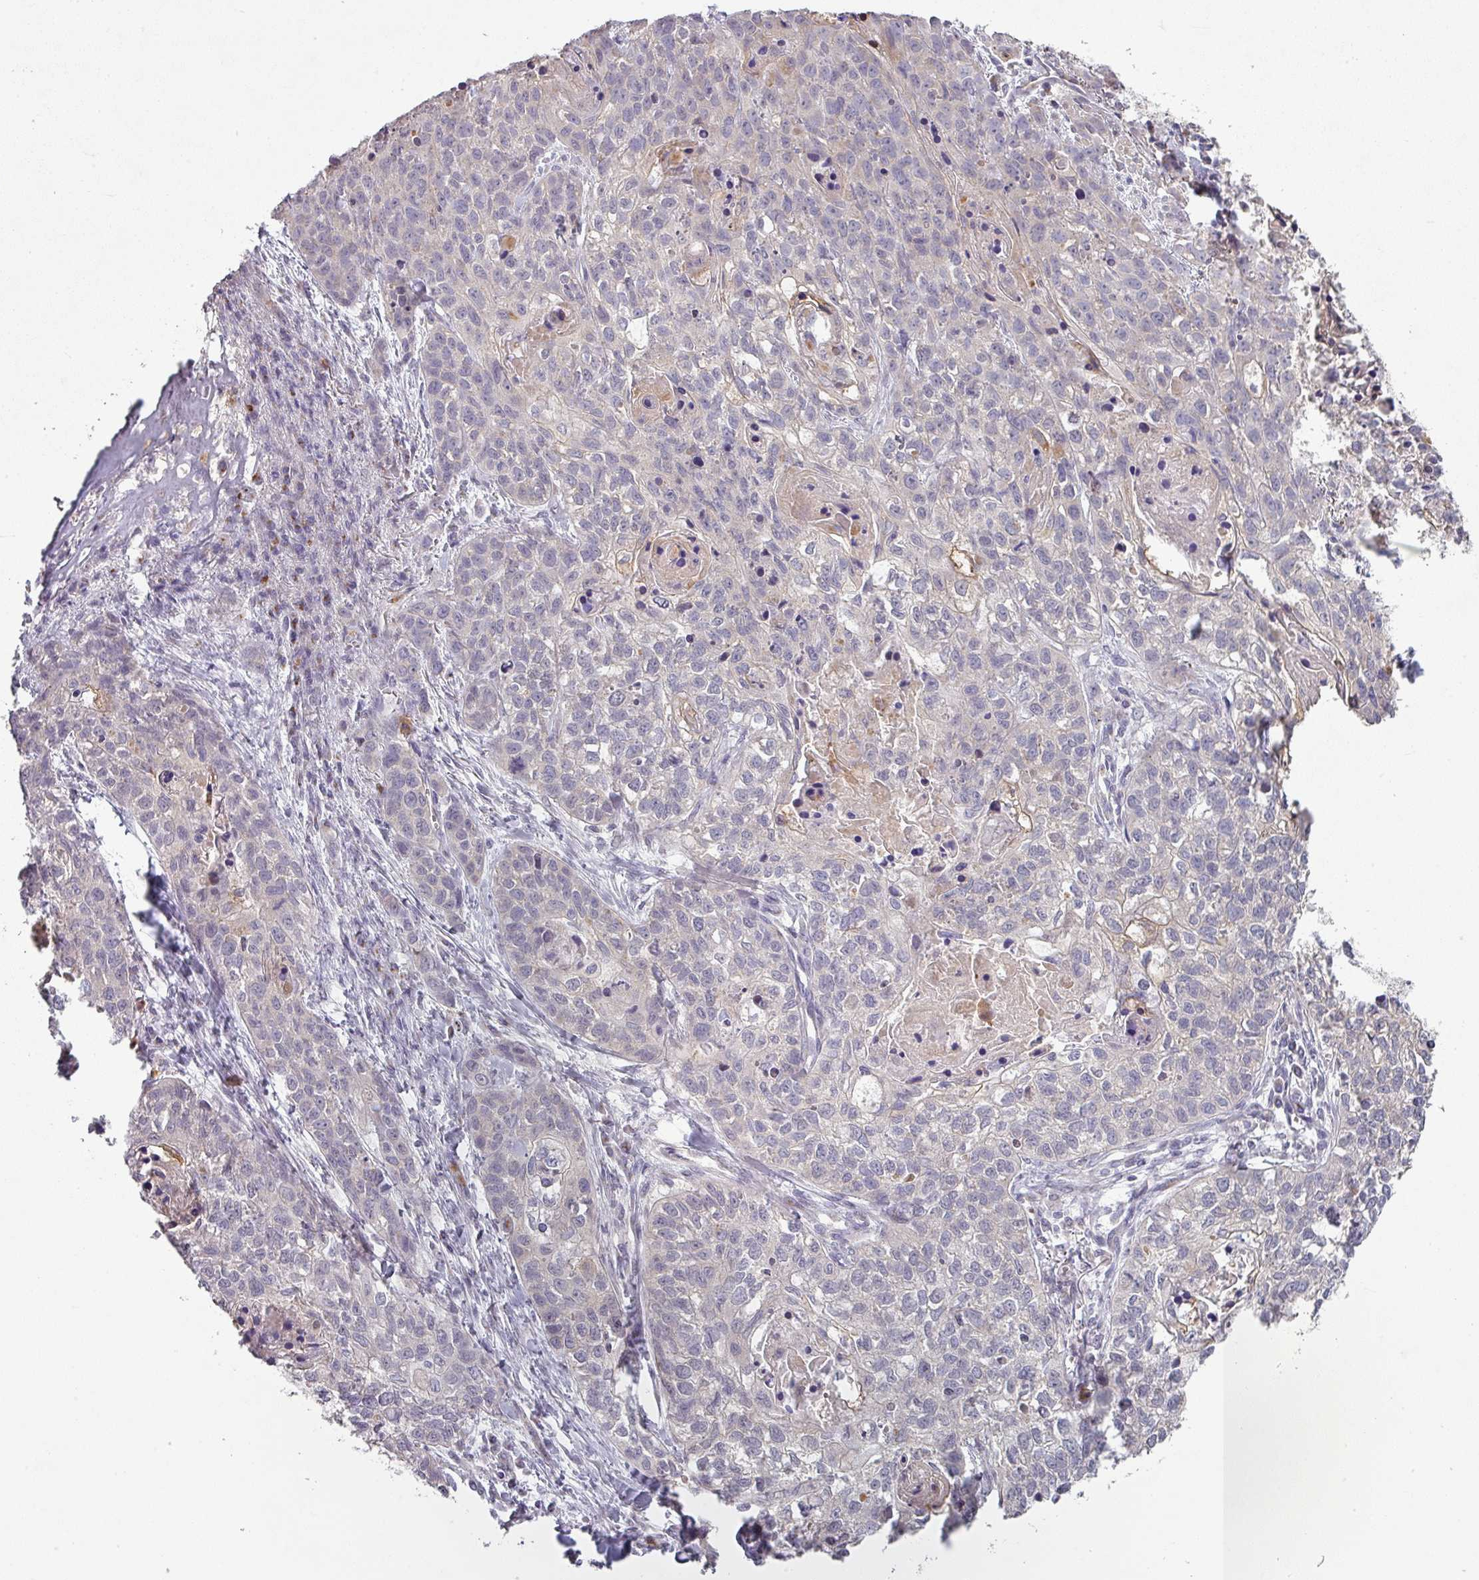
{"staining": {"intensity": "negative", "quantity": "none", "location": "none"}, "tissue": "lung cancer", "cell_type": "Tumor cells", "image_type": "cancer", "snomed": [{"axis": "morphology", "description": "Squamous cell carcinoma, NOS"}, {"axis": "topography", "description": "Lung"}], "caption": "Tumor cells show no significant expression in lung squamous cell carcinoma.", "gene": "MAGEC3", "patient": {"sex": "male", "age": 74}}